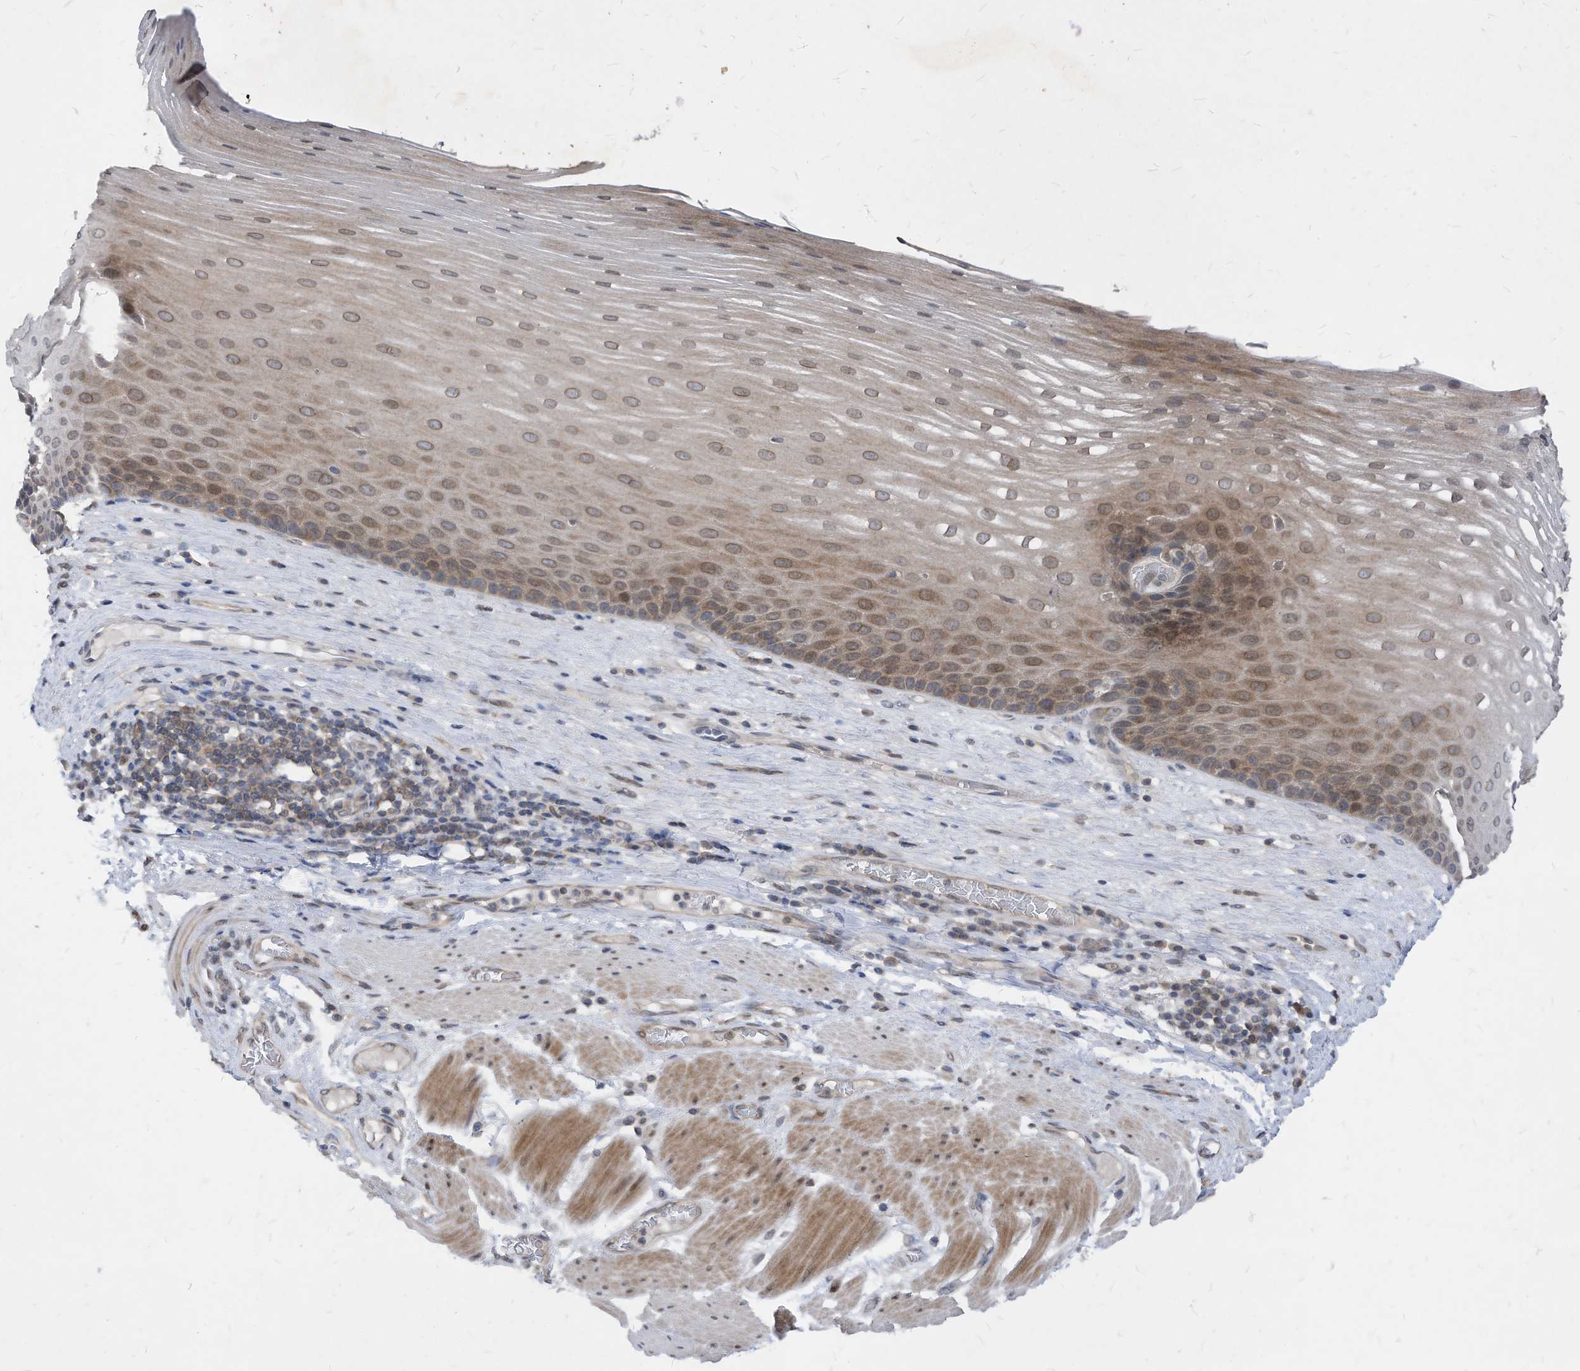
{"staining": {"intensity": "moderate", "quantity": "25%-75%", "location": "cytoplasmic/membranous,nuclear"}, "tissue": "esophagus", "cell_type": "Squamous epithelial cells", "image_type": "normal", "snomed": [{"axis": "morphology", "description": "Normal tissue, NOS"}, {"axis": "topography", "description": "Esophagus"}], "caption": "Esophagus stained with immunohistochemistry demonstrates moderate cytoplasmic/membranous,nuclear positivity in approximately 25%-75% of squamous epithelial cells. The staining was performed using DAB to visualize the protein expression in brown, while the nuclei were stained in blue with hematoxylin (Magnification: 20x).", "gene": "KPNB1", "patient": {"sex": "male", "age": 62}}